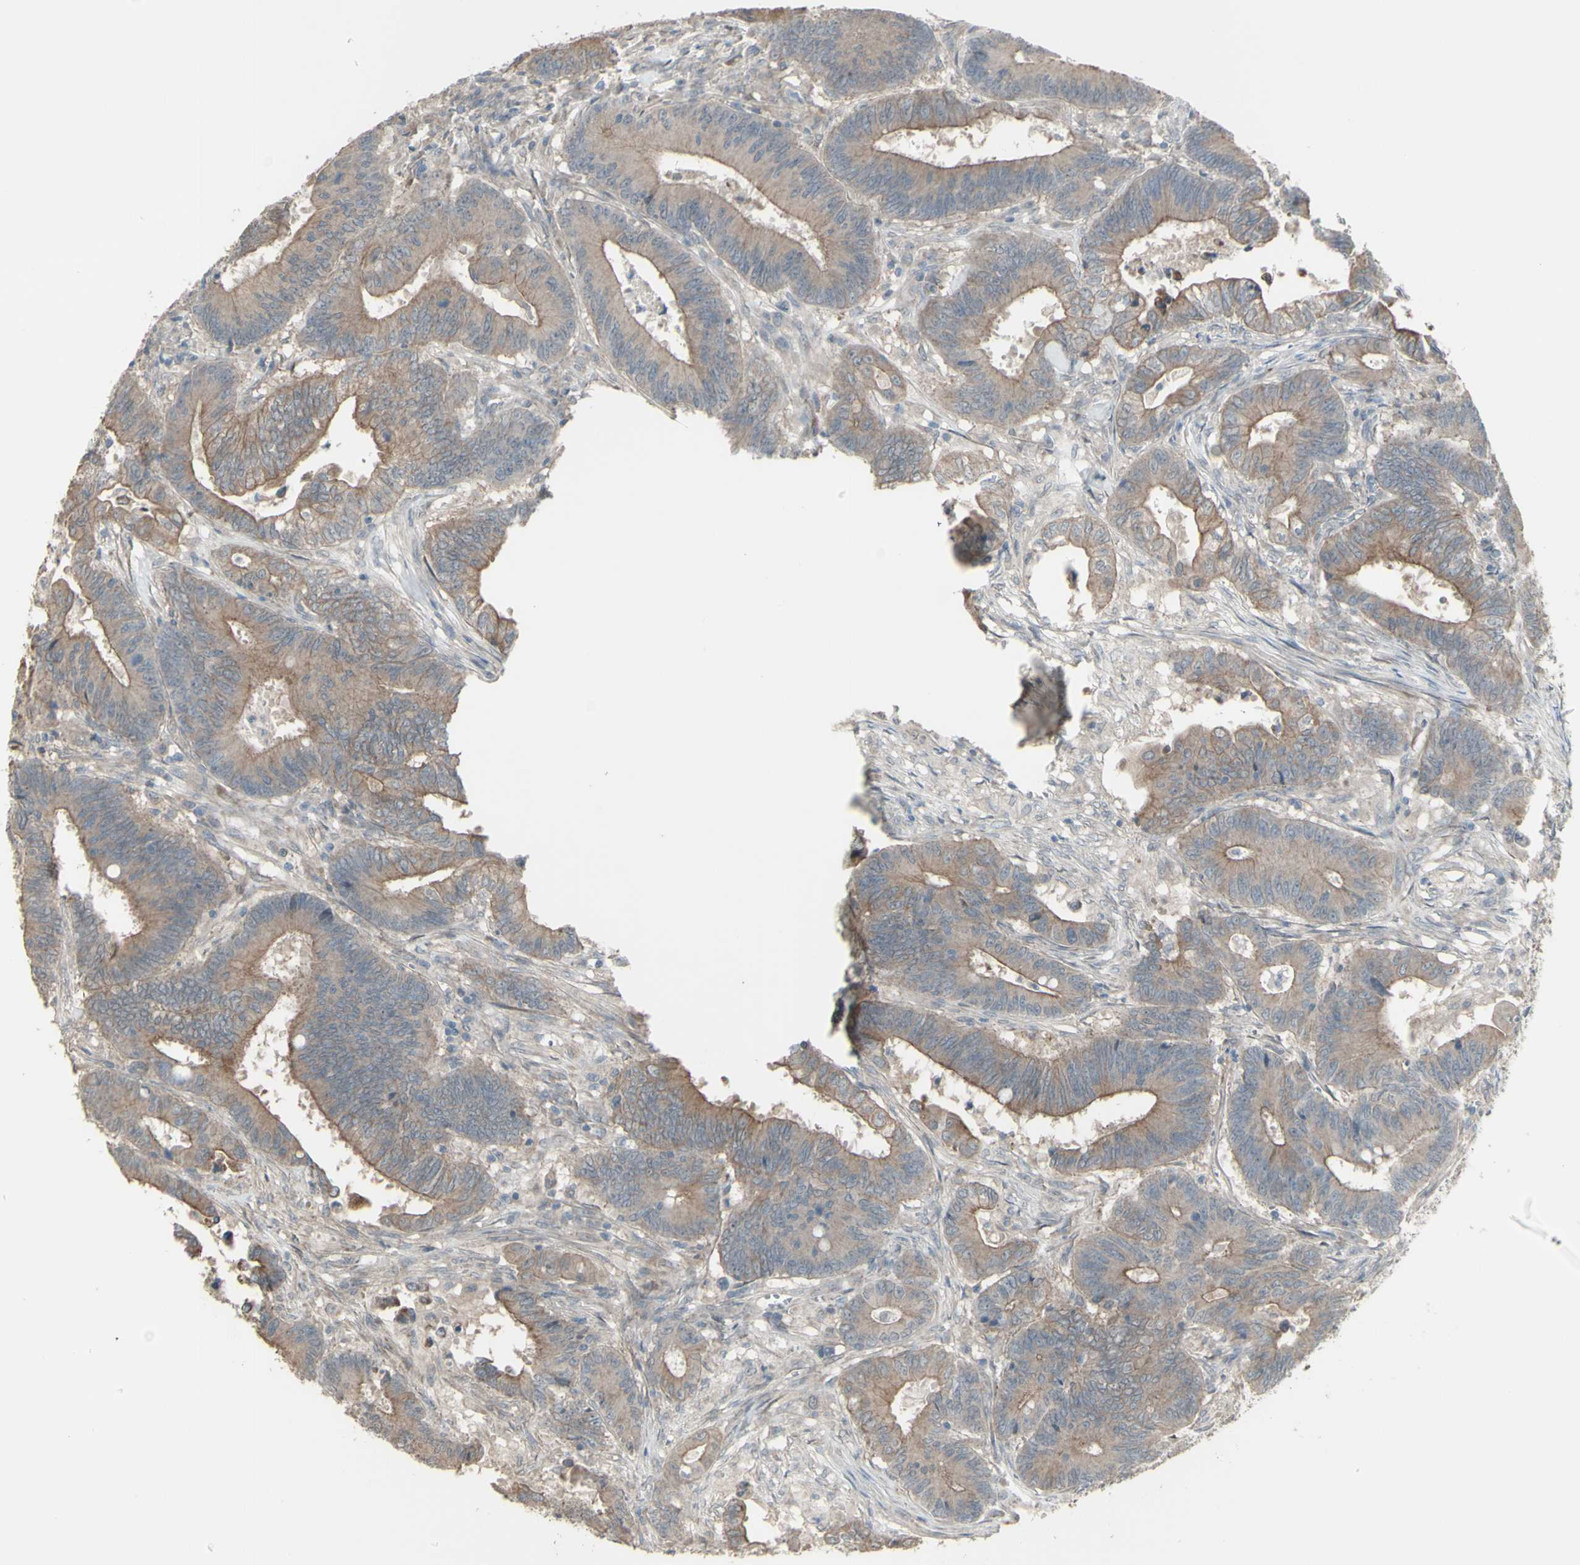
{"staining": {"intensity": "moderate", "quantity": ">75%", "location": "cytoplasmic/membranous"}, "tissue": "colorectal cancer", "cell_type": "Tumor cells", "image_type": "cancer", "snomed": [{"axis": "morphology", "description": "Adenocarcinoma, NOS"}, {"axis": "topography", "description": "Colon"}], "caption": "High-power microscopy captured an immunohistochemistry micrograph of colorectal cancer, revealing moderate cytoplasmic/membranous staining in approximately >75% of tumor cells. (Brightfield microscopy of DAB IHC at high magnification).", "gene": "GRAMD1B", "patient": {"sex": "male", "age": 45}}